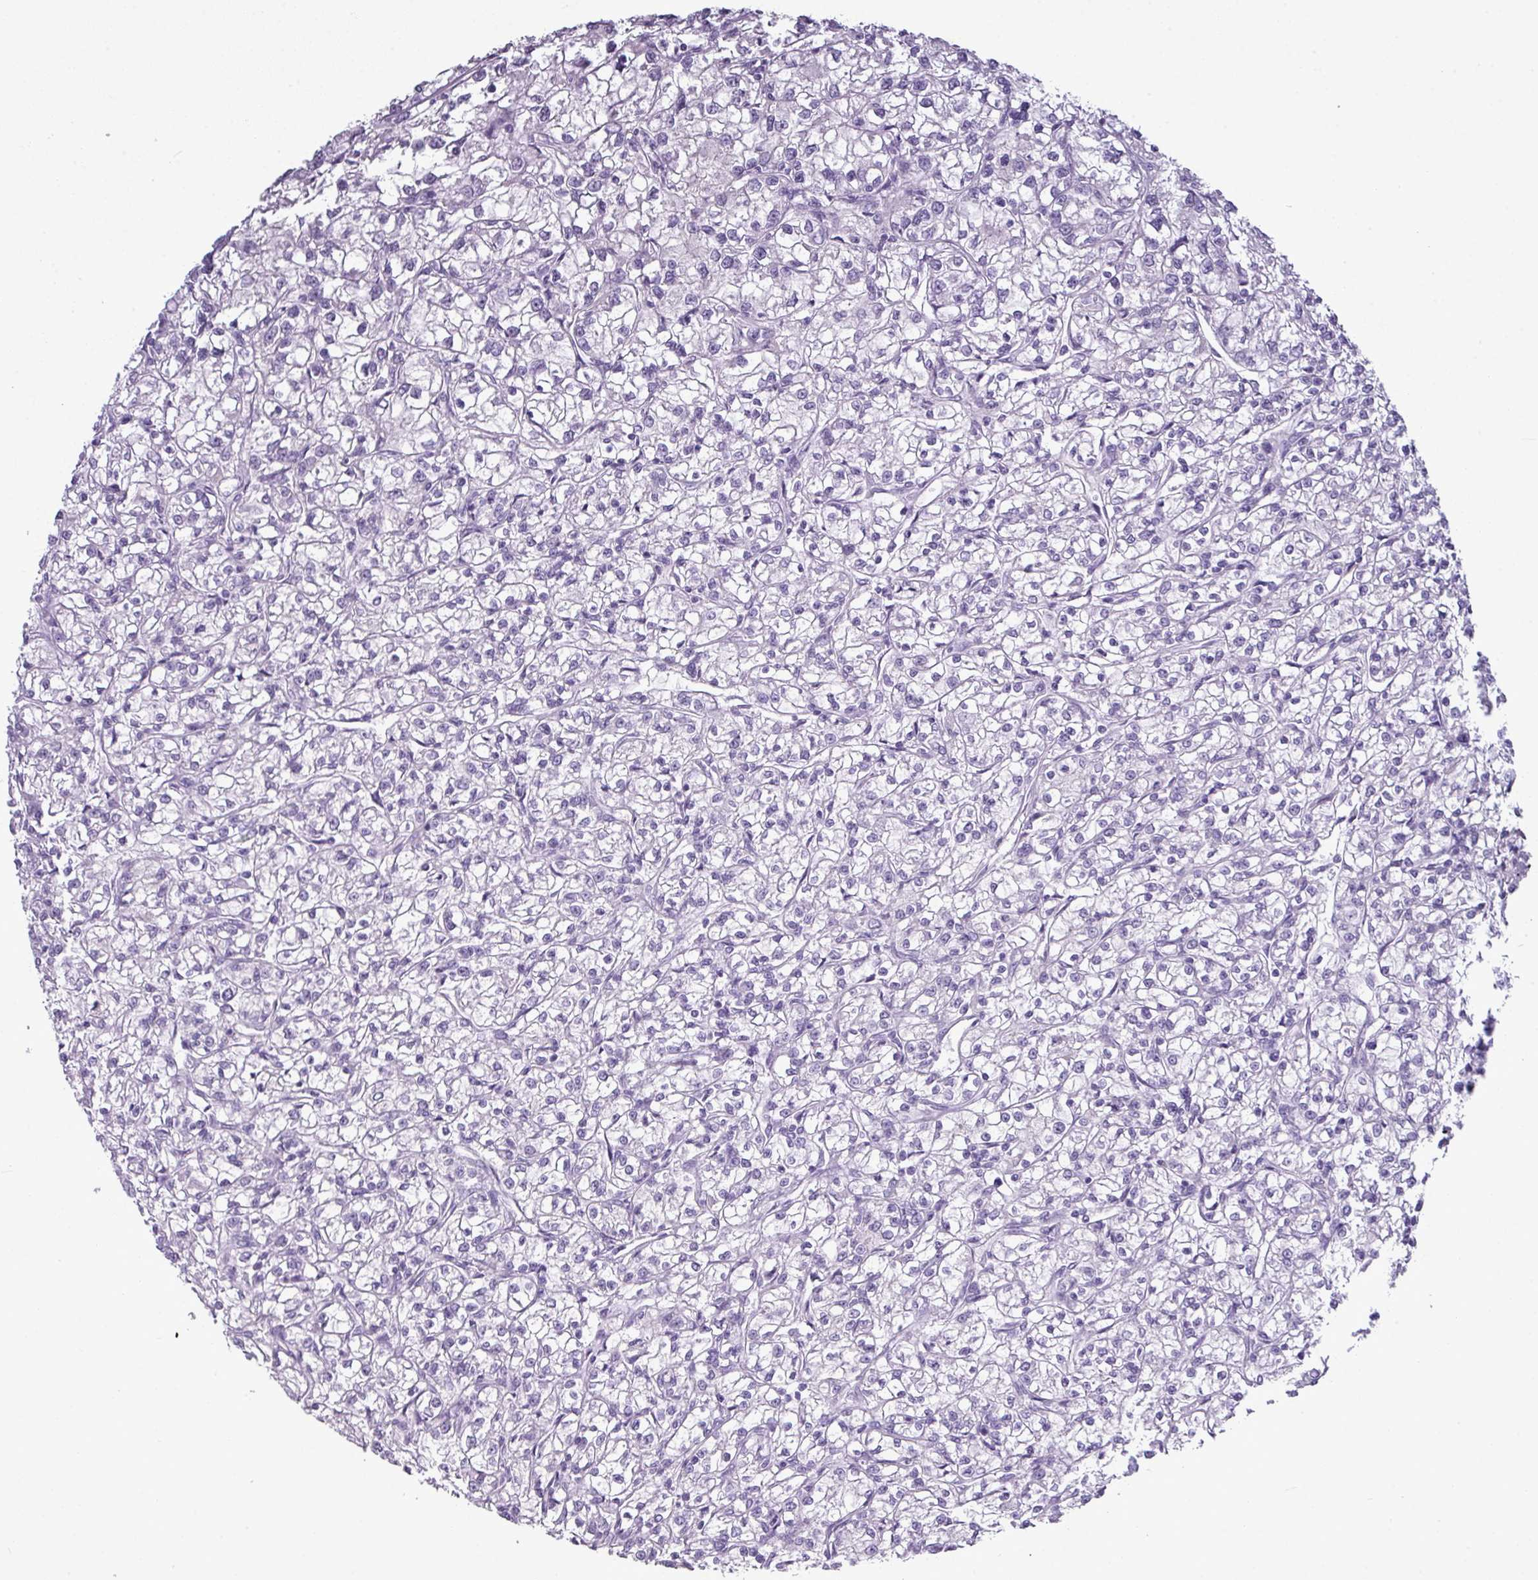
{"staining": {"intensity": "negative", "quantity": "none", "location": "none"}, "tissue": "renal cancer", "cell_type": "Tumor cells", "image_type": "cancer", "snomed": [{"axis": "morphology", "description": "Adenocarcinoma, NOS"}, {"axis": "topography", "description": "Kidney"}], "caption": "This is an immunohistochemistry photomicrograph of human adenocarcinoma (renal). There is no expression in tumor cells.", "gene": "TMEM91", "patient": {"sex": "female", "age": 59}}